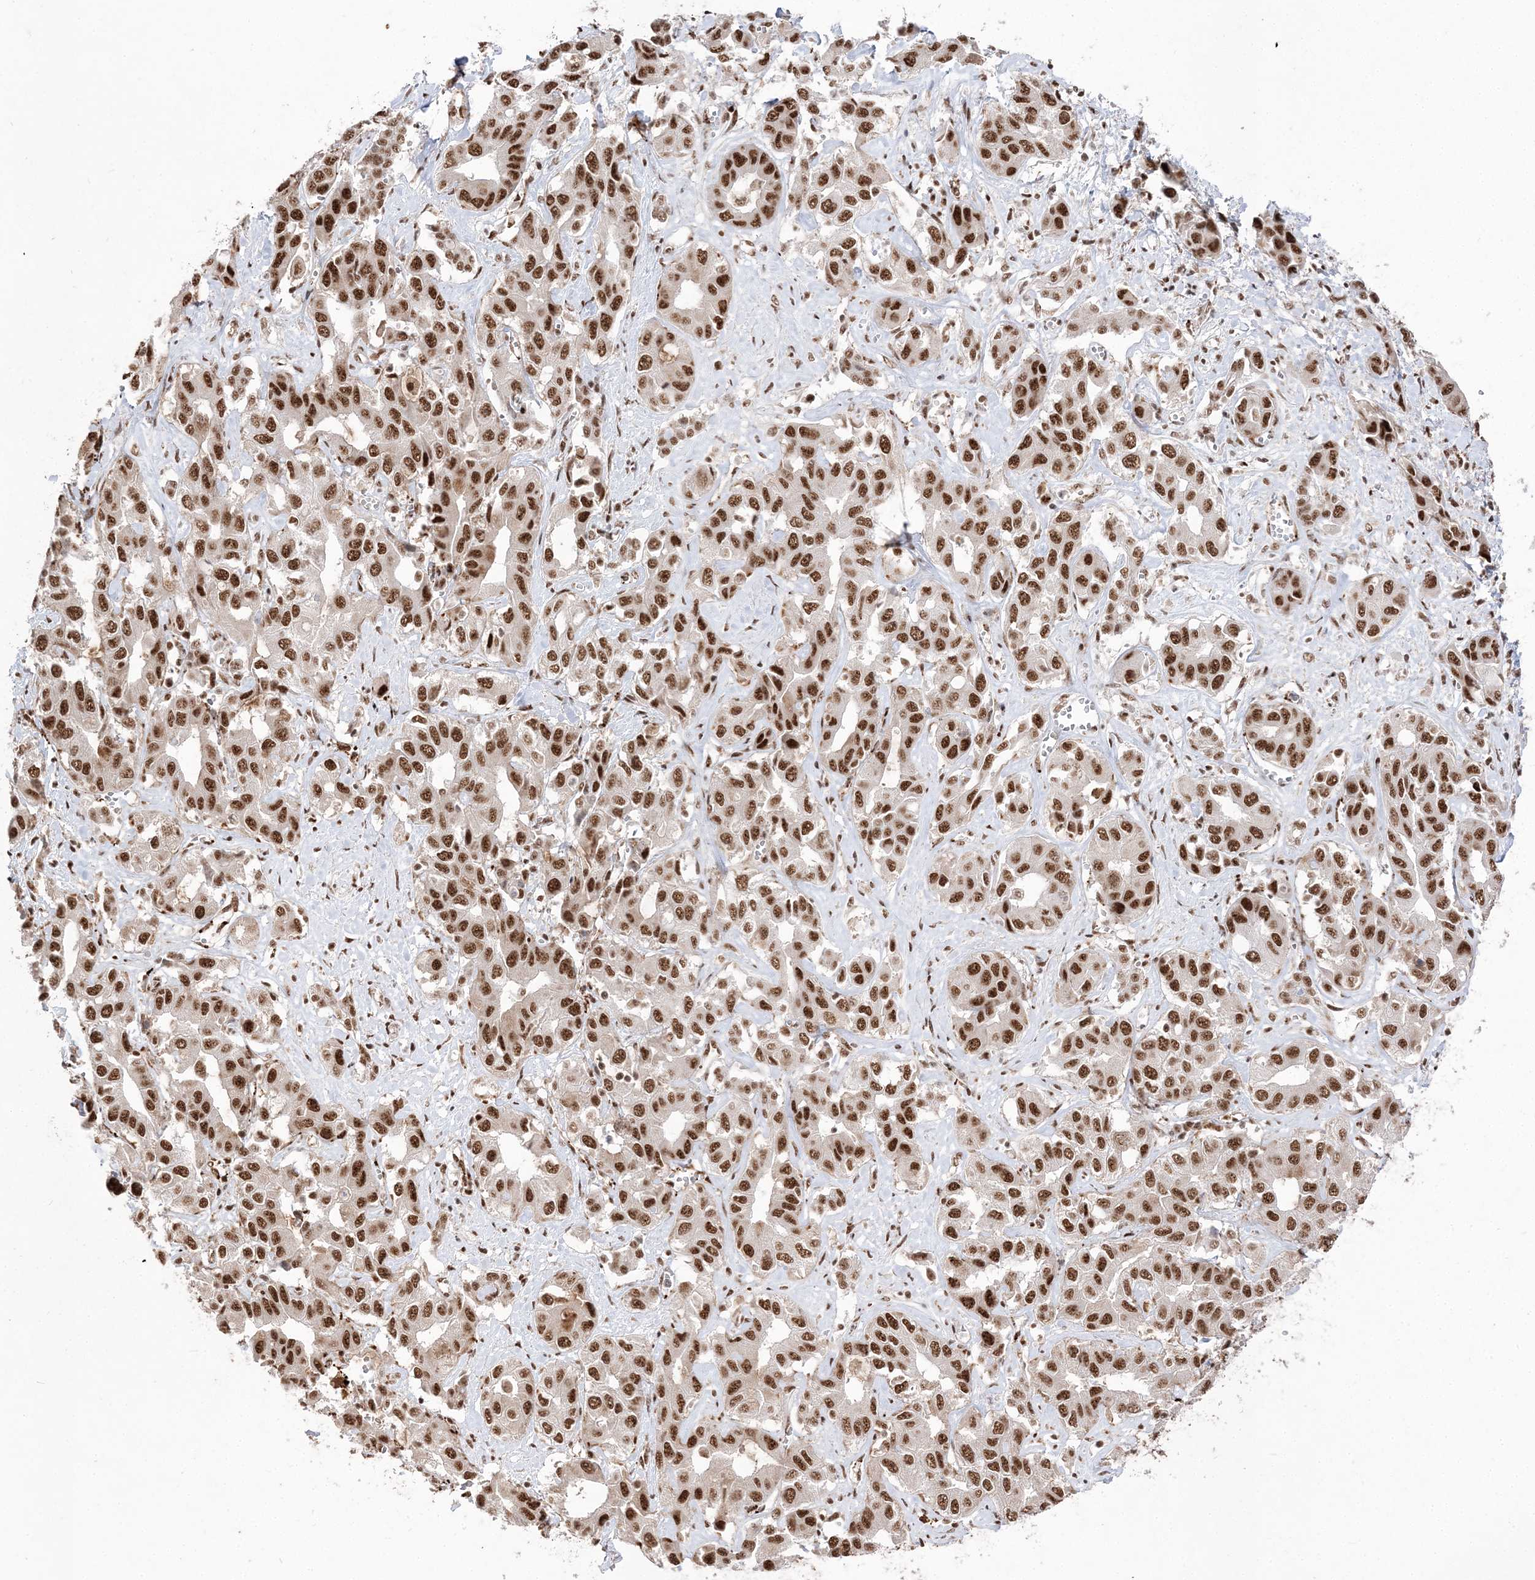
{"staining": {"intensity": "strong", "quantity": ">75%", "location": "nuclear"}, "tissue": "liver cancer", "cell_type": "Tumor cells", "image_type": "cancer", "snomed": [{"axis": "morphology", "description": "Cholangiocarcinoma"}, {"axis": "topography", "description": "Liver"}], "caption": "This image displays immunohistochemistry staining of human liver cancer (cholangiocarcinoma), with high strong nuclear positivity in about >75% of tumor cells.", "gene": "RBM17", "patient": {"sex": "female", "age": 52}}